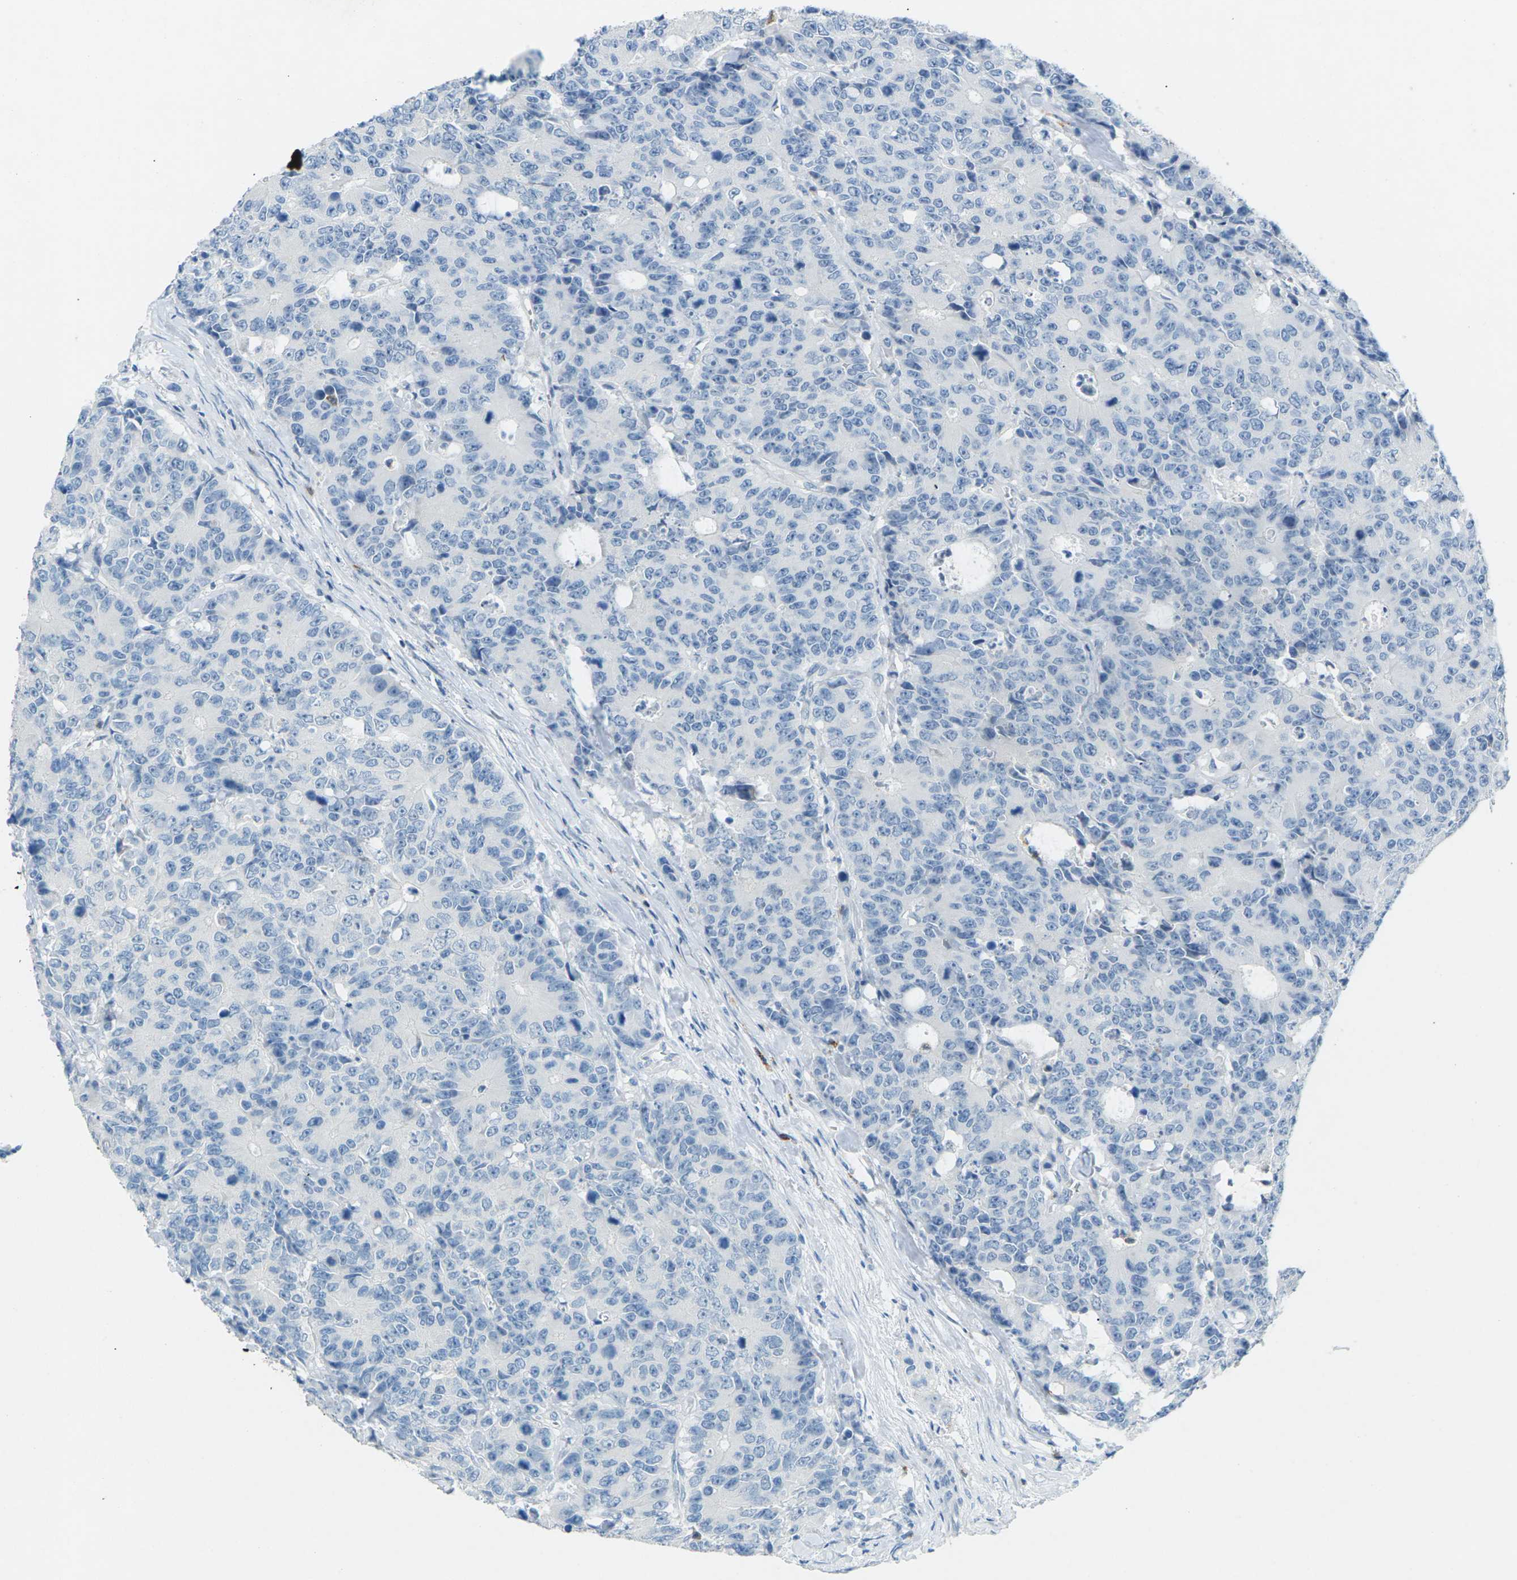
{"staining": {"intensity": "negative", "quantity": "none", "location": "none"}, "tissue": "colorectal cancer", "cell_type": "Tumor cells", "image_type": "cancer", "snomed": [{"axis": "morphology", "description": "Adenocarcinoma, NOS"}, {"axis": "topography", "description": "Colon"}], "caption": "Colorectal adenocarcinoma was stained to show a protein in brown. There is no significant positivity in tumor cells.", "gene": "CDH16", "patient": {"sex": "female", "age": 86}}